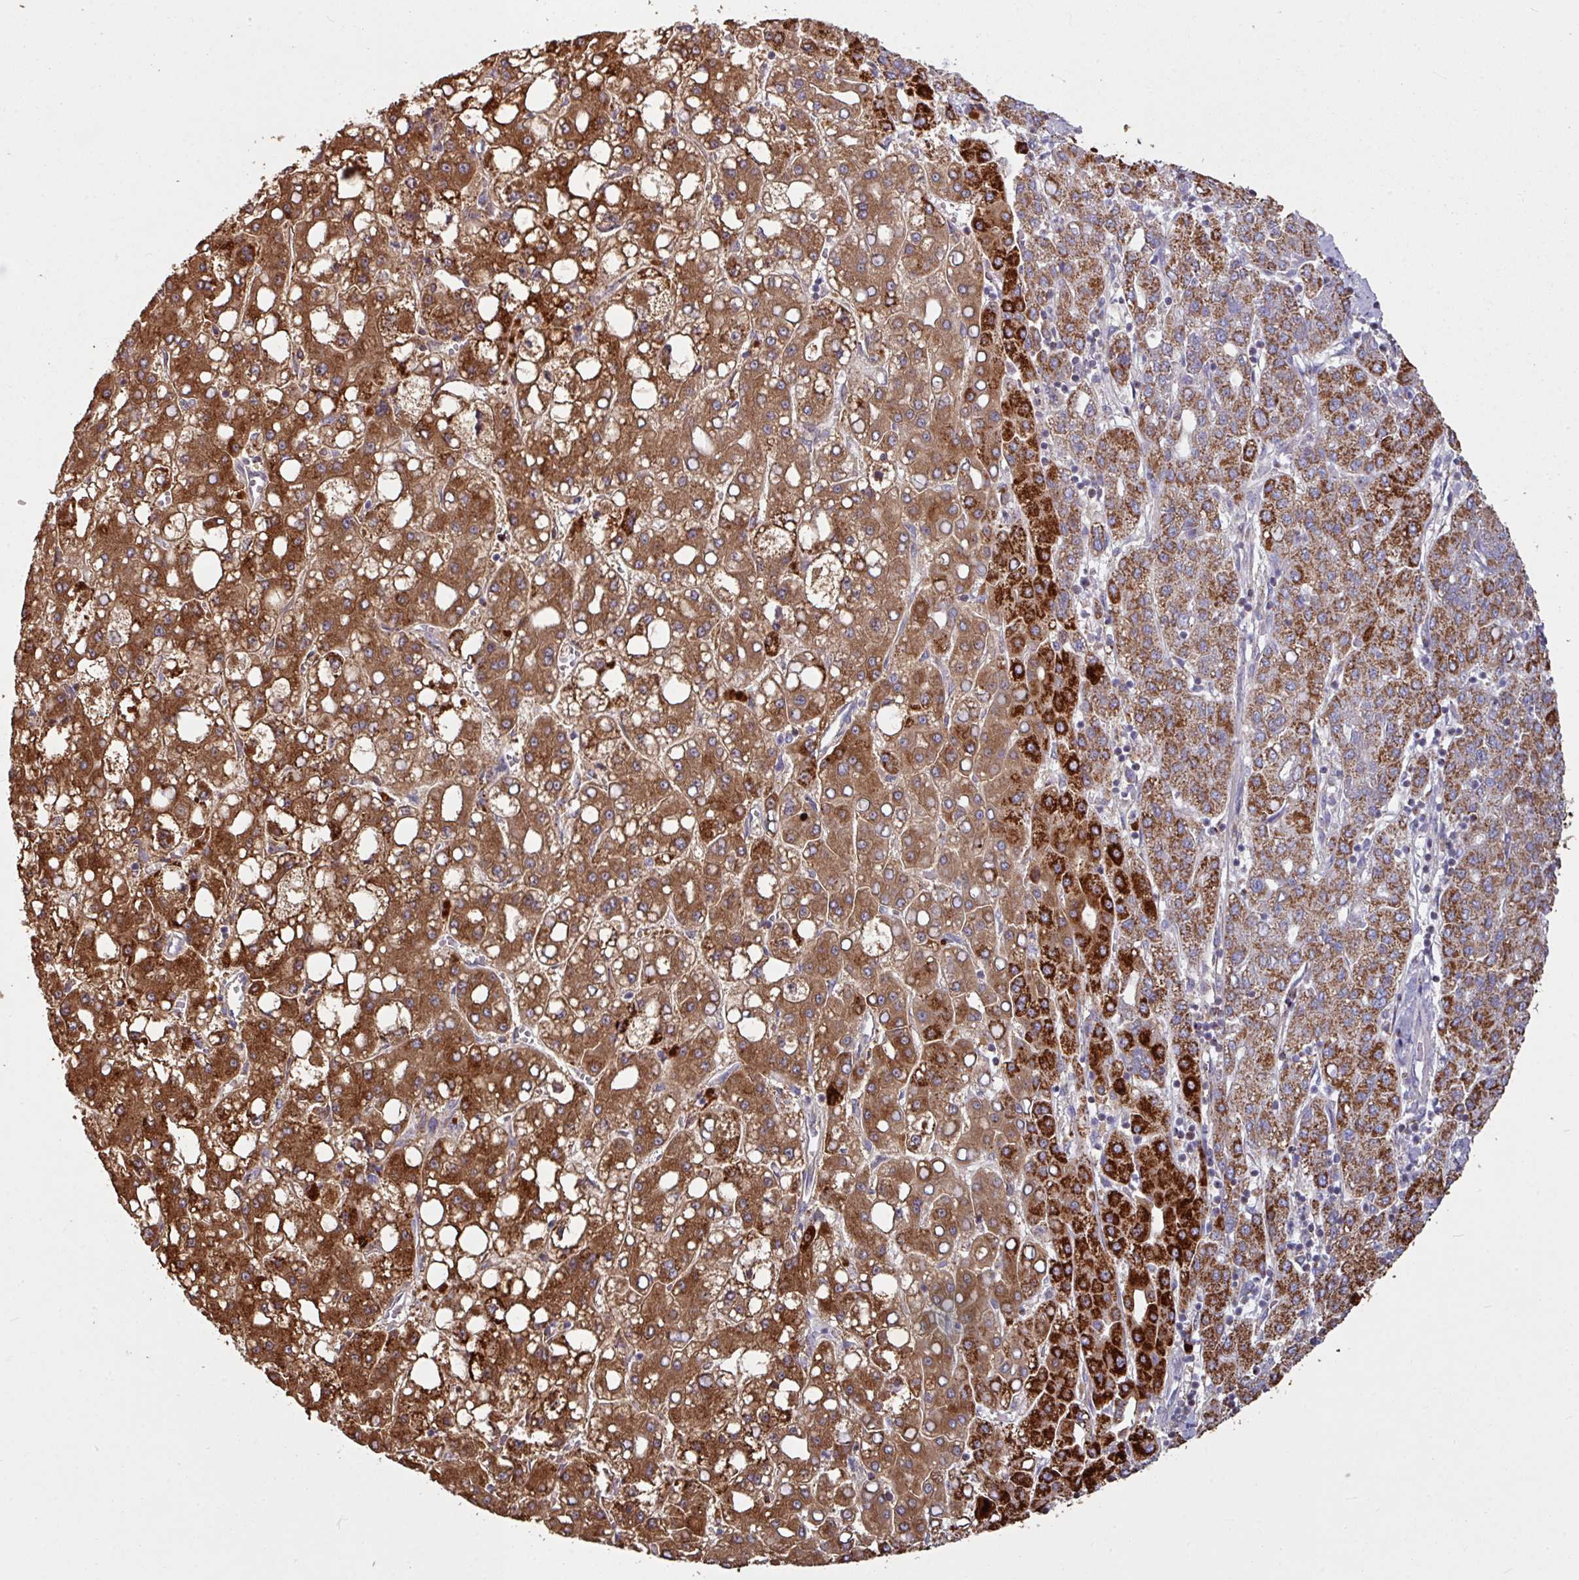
{"staining": {"intensity": "strong", "quantity": ">75%", "location": "cytoplasmic/membranous"}, "tissue": "liver cancer", "cell_type": "Tumor cells", "image_type": "cancer", "snomed": [{"axis": "morphology", "description": "Carcinoma, Hepatocellular, NOS"}, {"axis": "topography", "description": "Liver"}], "caption": "Liver cancer (hepatocellular carcinoma) was stained to show a protein in brown. There is high levels of strong cytoplasmic/membranous expression in approximately >75% of tumor cells.", "gene": "OR2D3", "patient": {"sex": "male", "age": 65}}